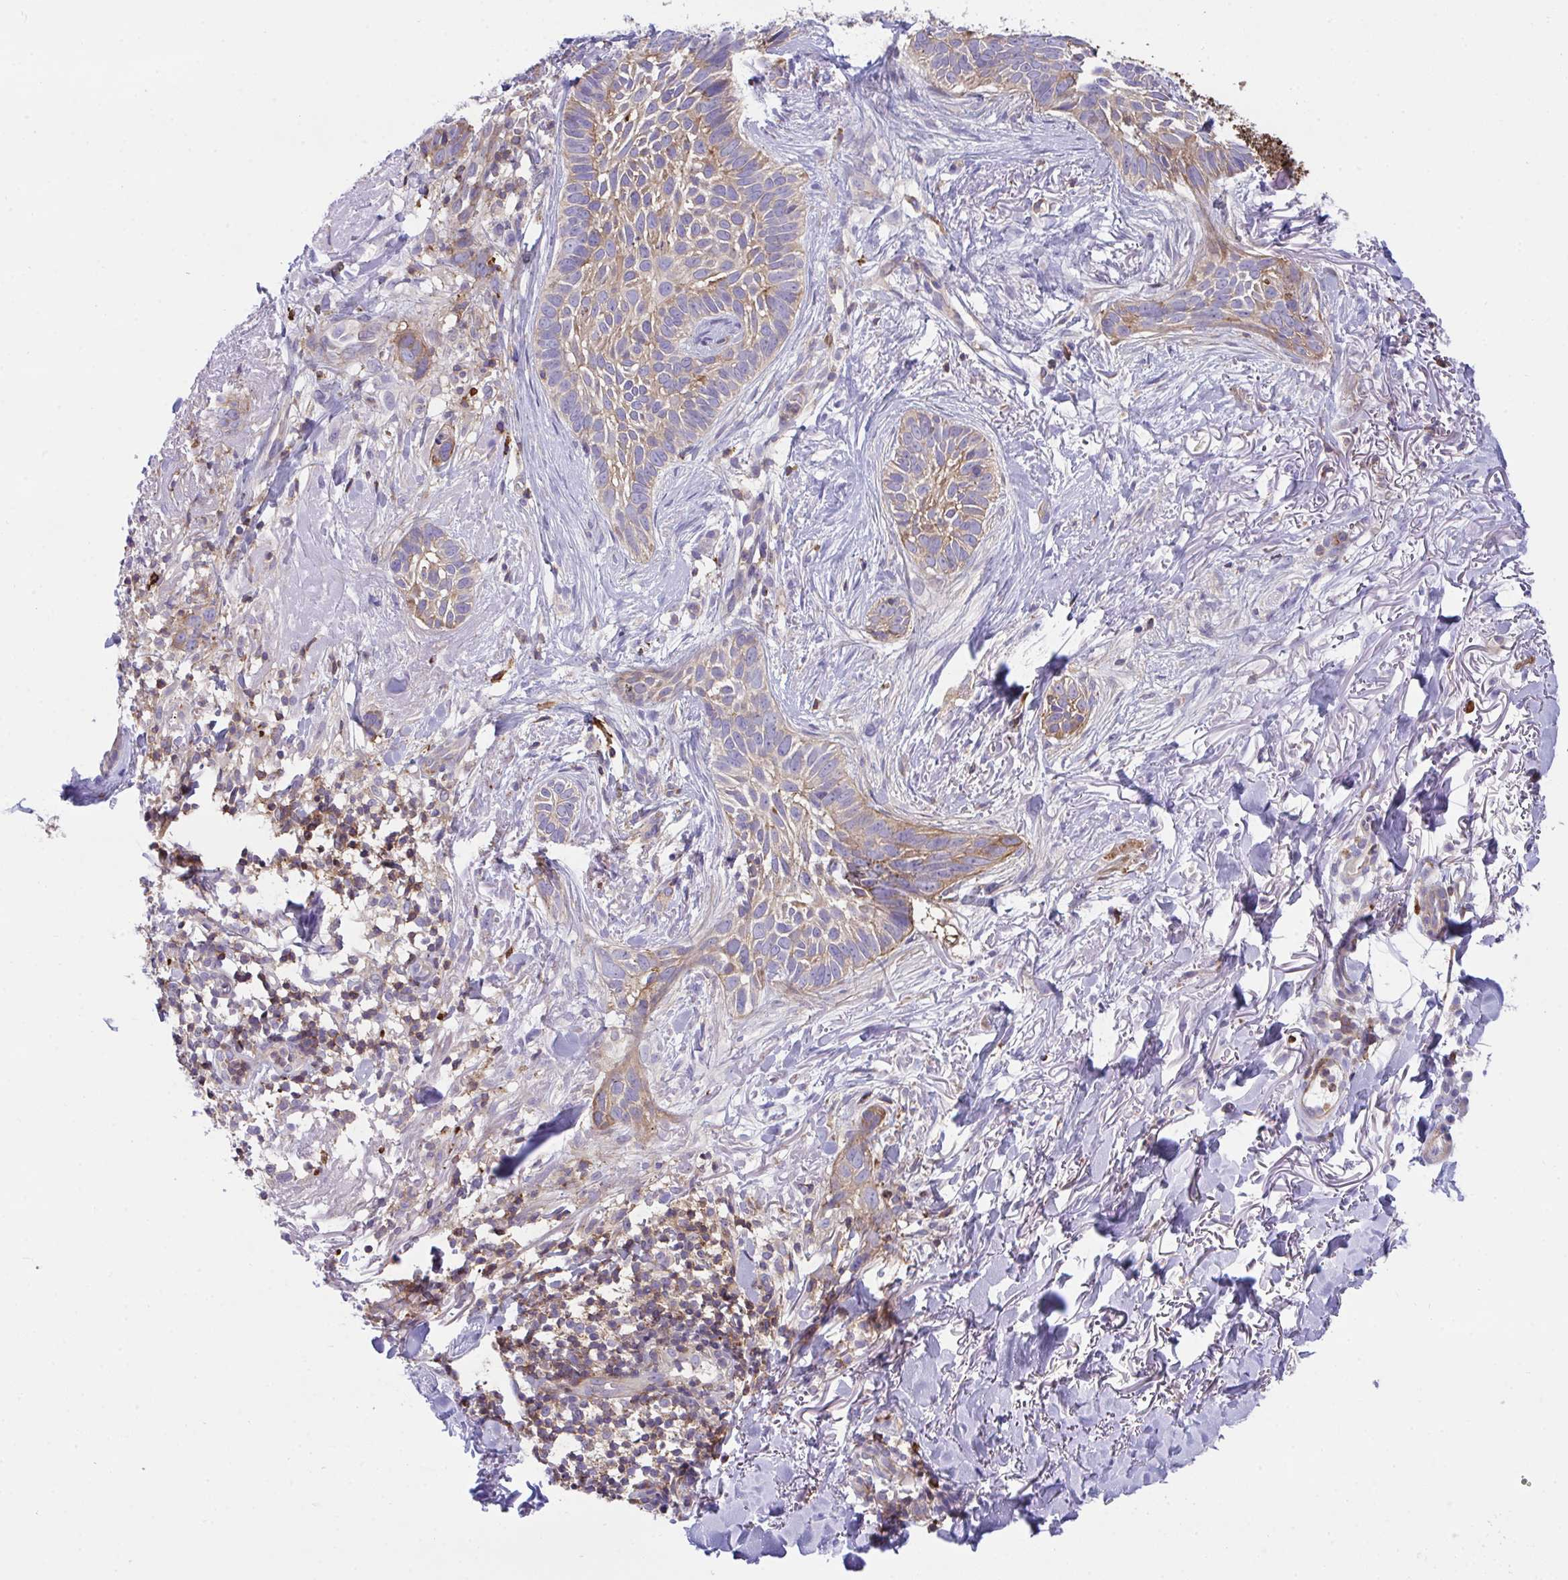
{"staining": {"intensity": "moderate", "quantity": "<25%", "location": "cytoplasmic/membranous"}, "tissue": "skin cancer", "cell_type": "Tumor cells", "image_type": "cancer", "snomed": [{"axis": "morphology", "description": "Basal cell carcinoma"}, {"axis": "topography", "description": "Skin"}, {"axis": "topography", "description": "Skin of face"}], "caption": "This micrograph shows immunohistochemistry staining of human basal cell carcinoma (skin), with low moderate cytoplasmic/membranous staining in about <25% of tumor cells.", "gene": "PPIH", "patient": {"sex": "female", "age": 90}}